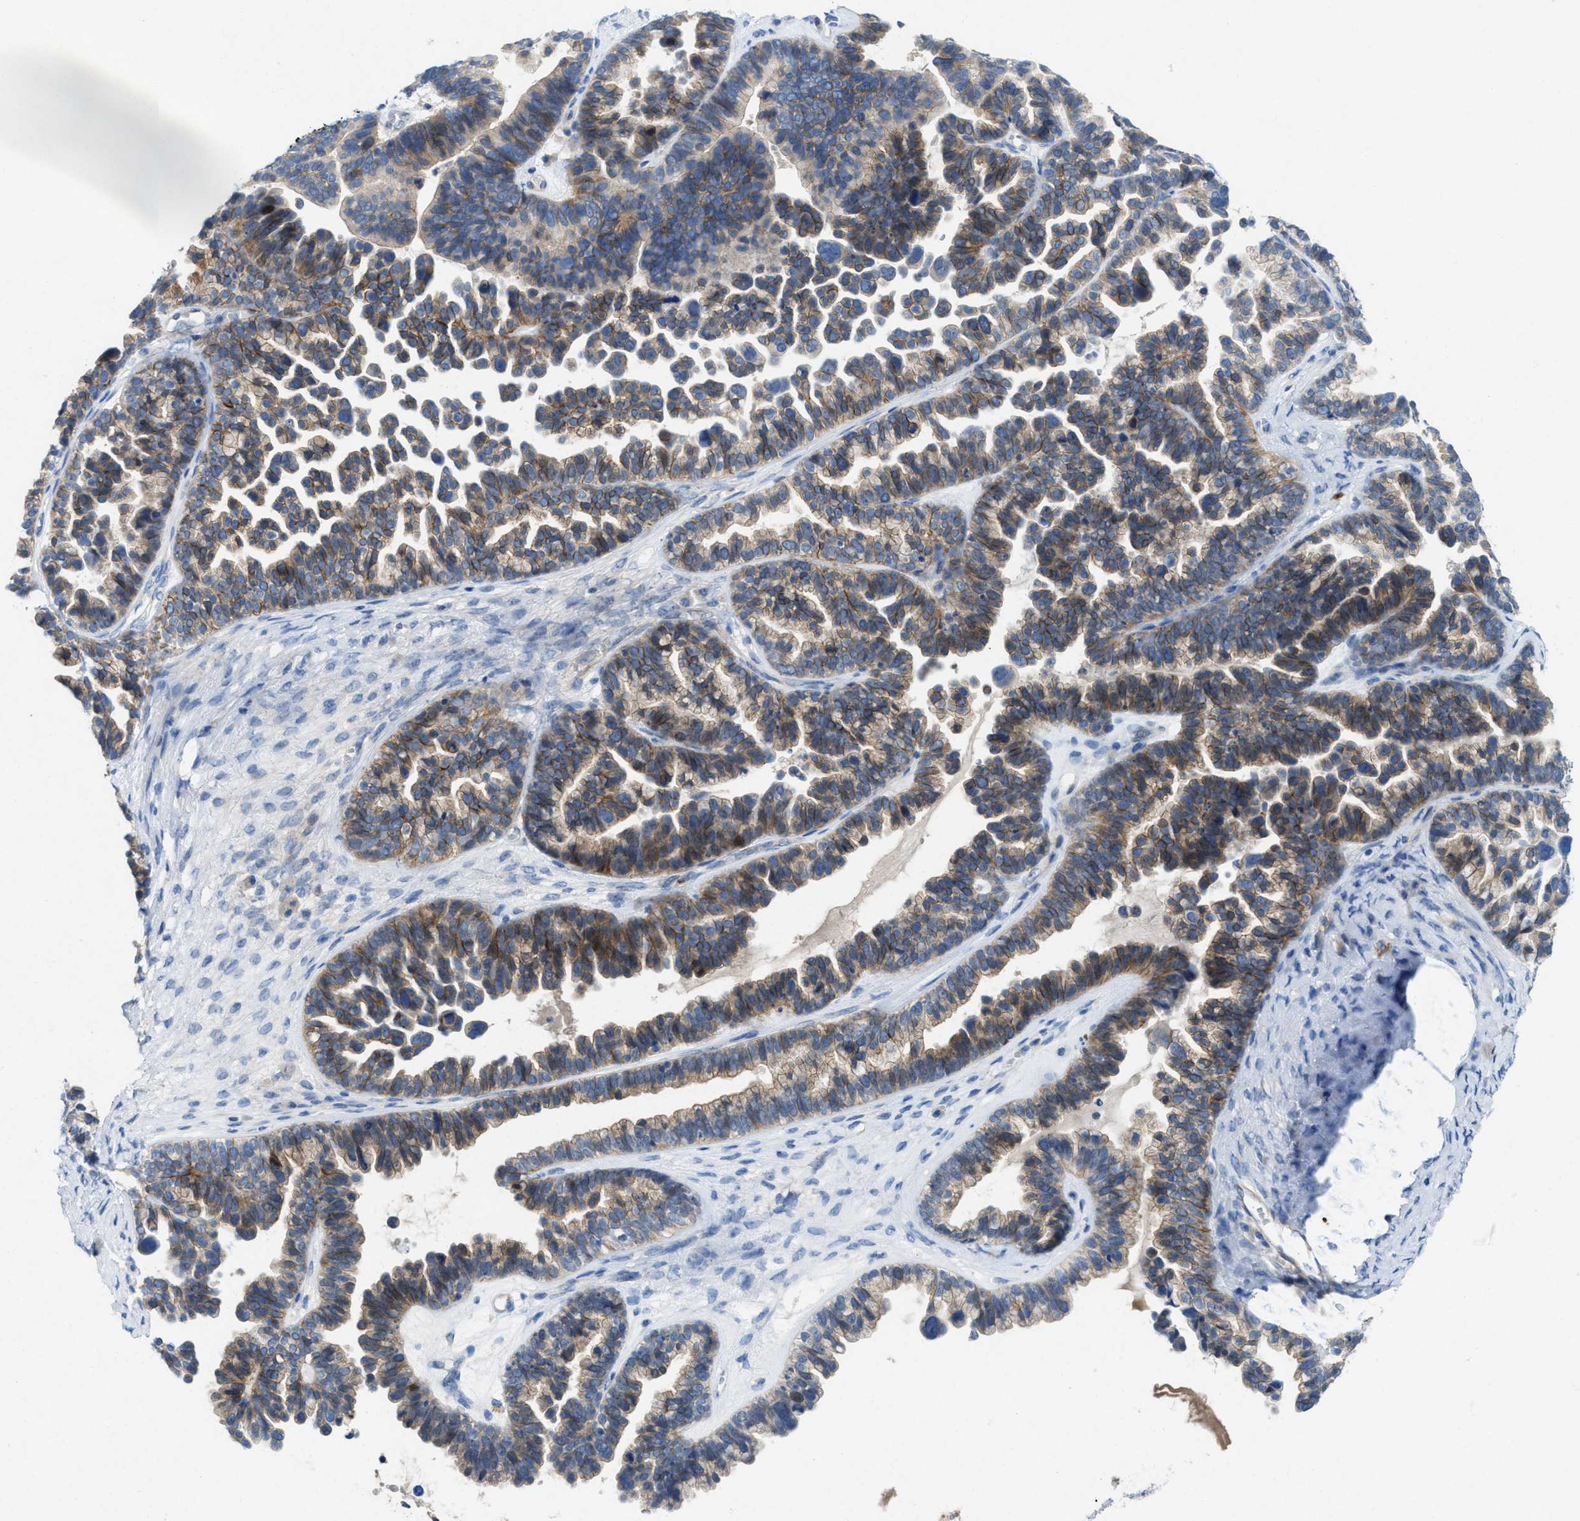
{"staining": {"intensity": "moderate", "quantity": ">75%", "location": "cytoplasmic/membranous"}, "tissue": "ovarian cancer", "cell_type": "Tumor cells", "image_type": "cancer", "snomed": [{"axis": "morphology", "description": "Cystadenocarcinoma, serous, NOS"}, {"axis": "topography", "description": "Ovary"}], "caption": "Tumor cells reveal moderate cytoplasmic/membranous positivity in about >75% of cells in serous cystadenocarcinoma (ovarian).", "gene": "CMTM1", "patient": {"sex": "female", "age": 56}}